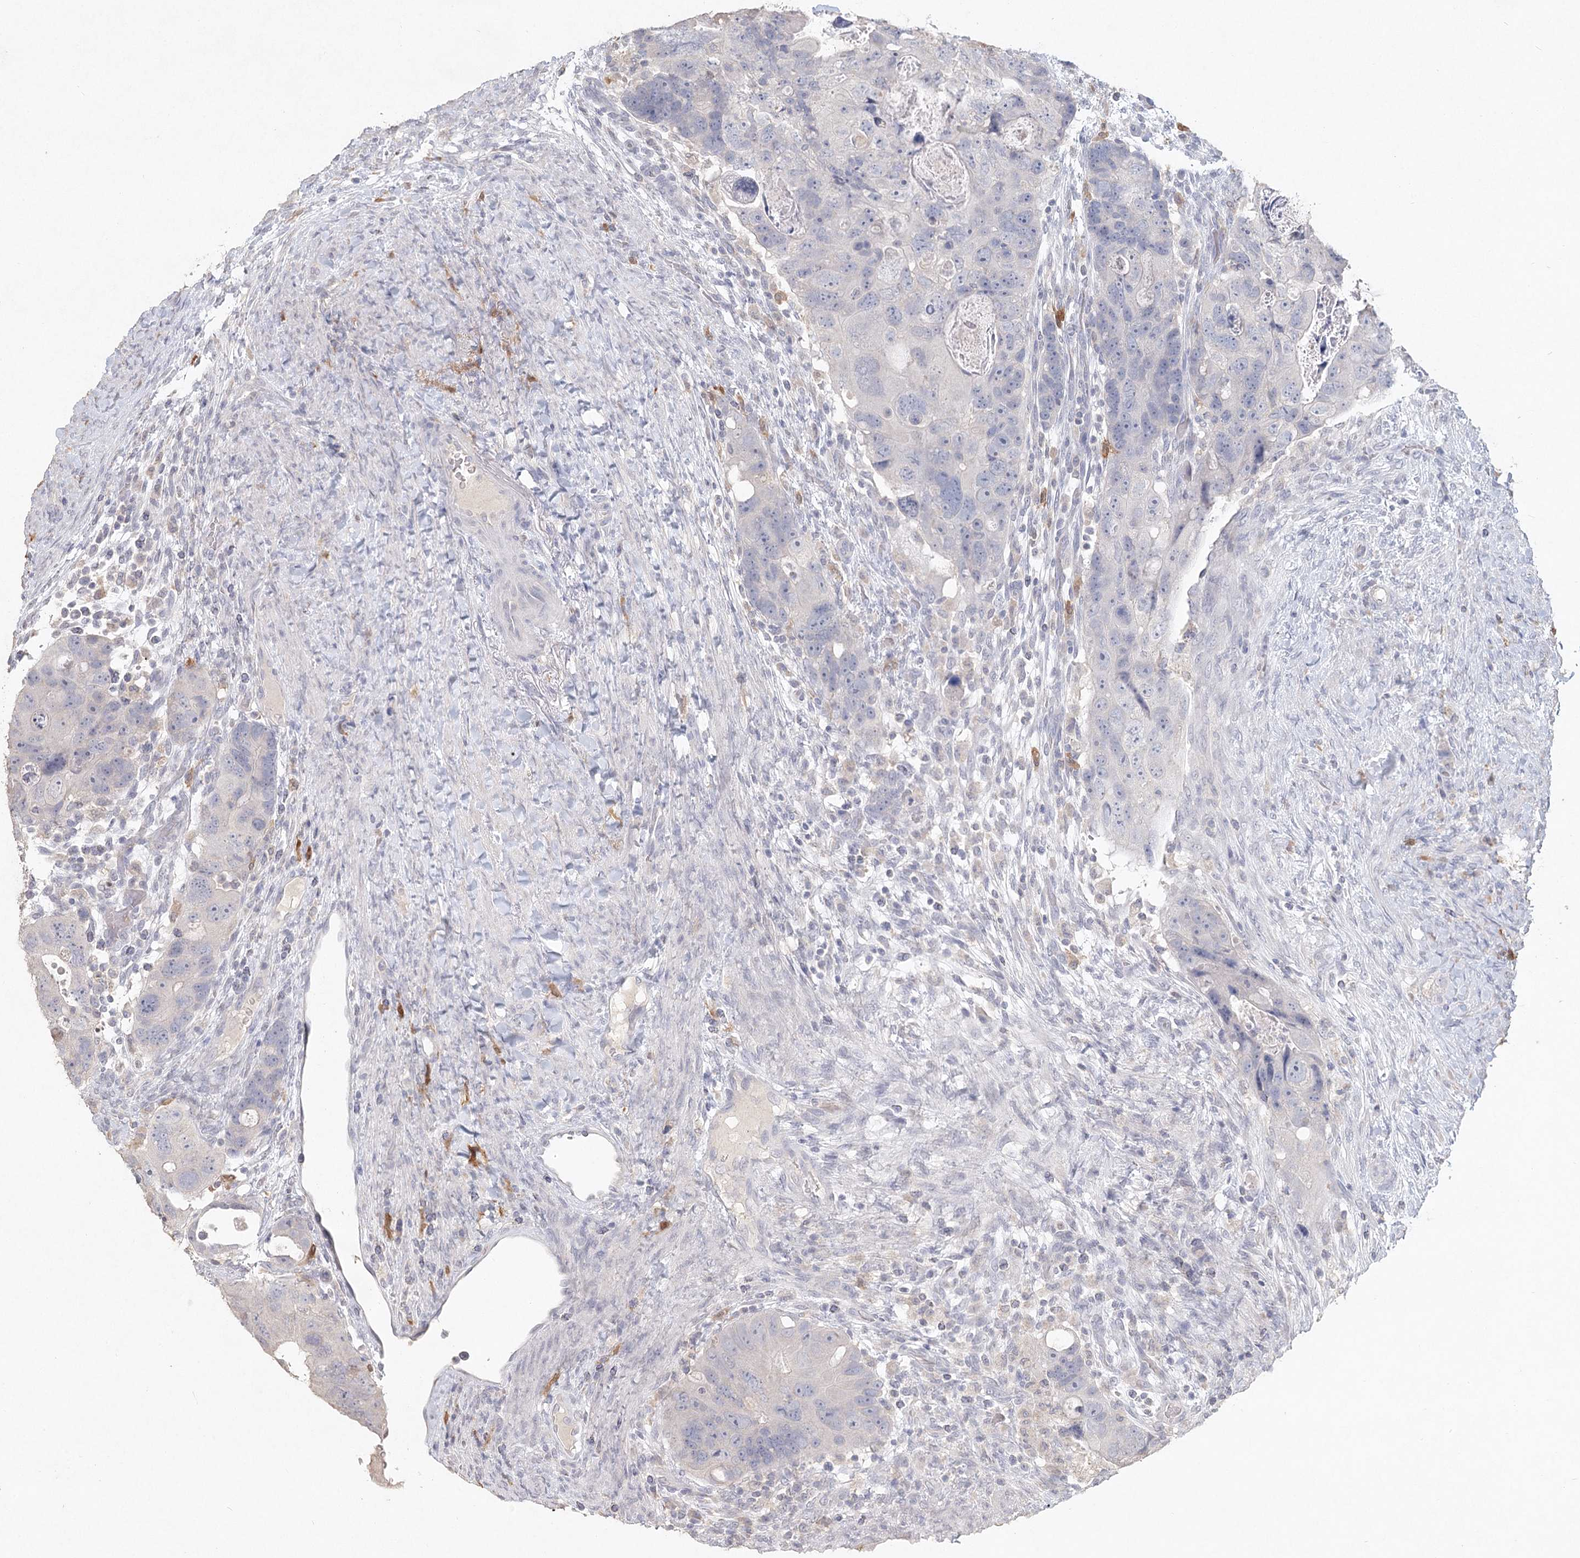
{"staining": {"intensity": "negative", "quantity": "none", "location": "none"}, "tissue": "colorectal cancer", "cell_type": "Tumor cells", "image_type": "cancer", "snomed": [{"axis": "morphology", "description": "Adenocarcinoma, NOS"}, {"axis": "topography", "description": "Rectum"}], "caption": "The immunohistochemistry (IHC) image has no significant staining in tumor cells of colorectal adenocarcinoma tissue.", "gene": "ARSI", "patient": {"sex": "male", "age": 59}}